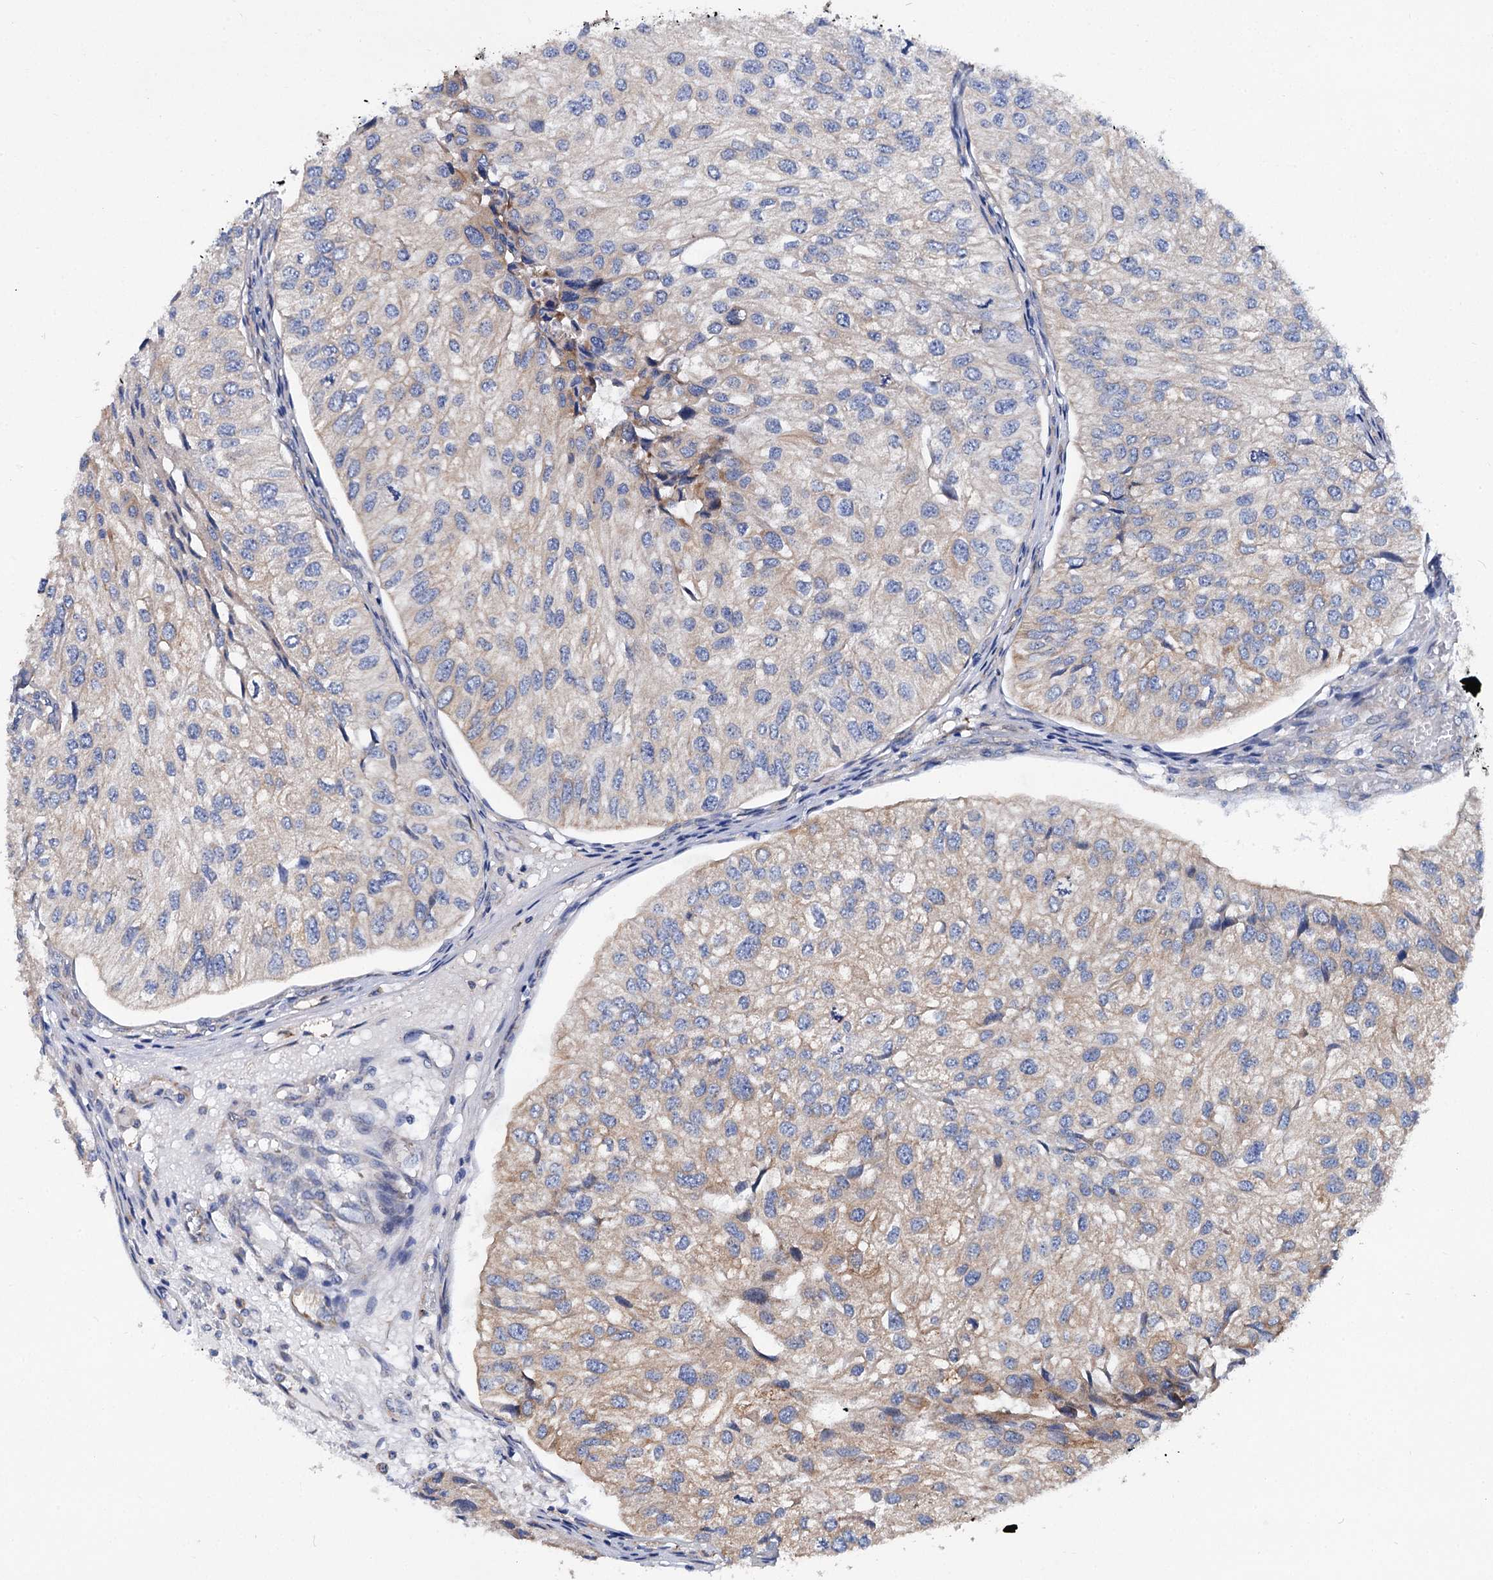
{"staining": {"intensity": "moderate", "quantity": "<25%", "location": "cytoplasmic/membranous"}, "tissue": "urothelial cancer", "cell_type": "Tumor cells", "image_type": "cancer", "snomed": [{"axis": "morphology", "description": "Urothelial carcinoma, Low grade"}, {"axis": "topography", "description": "Urinary bladder"}], "caption": "Tumor cells display low levels of moderate cytoplasmic/membranous staining in about <25% of cells in human urothelial cancer.", "gene": "TRIM55", "patient": {"sex": "female", "age": 89}}